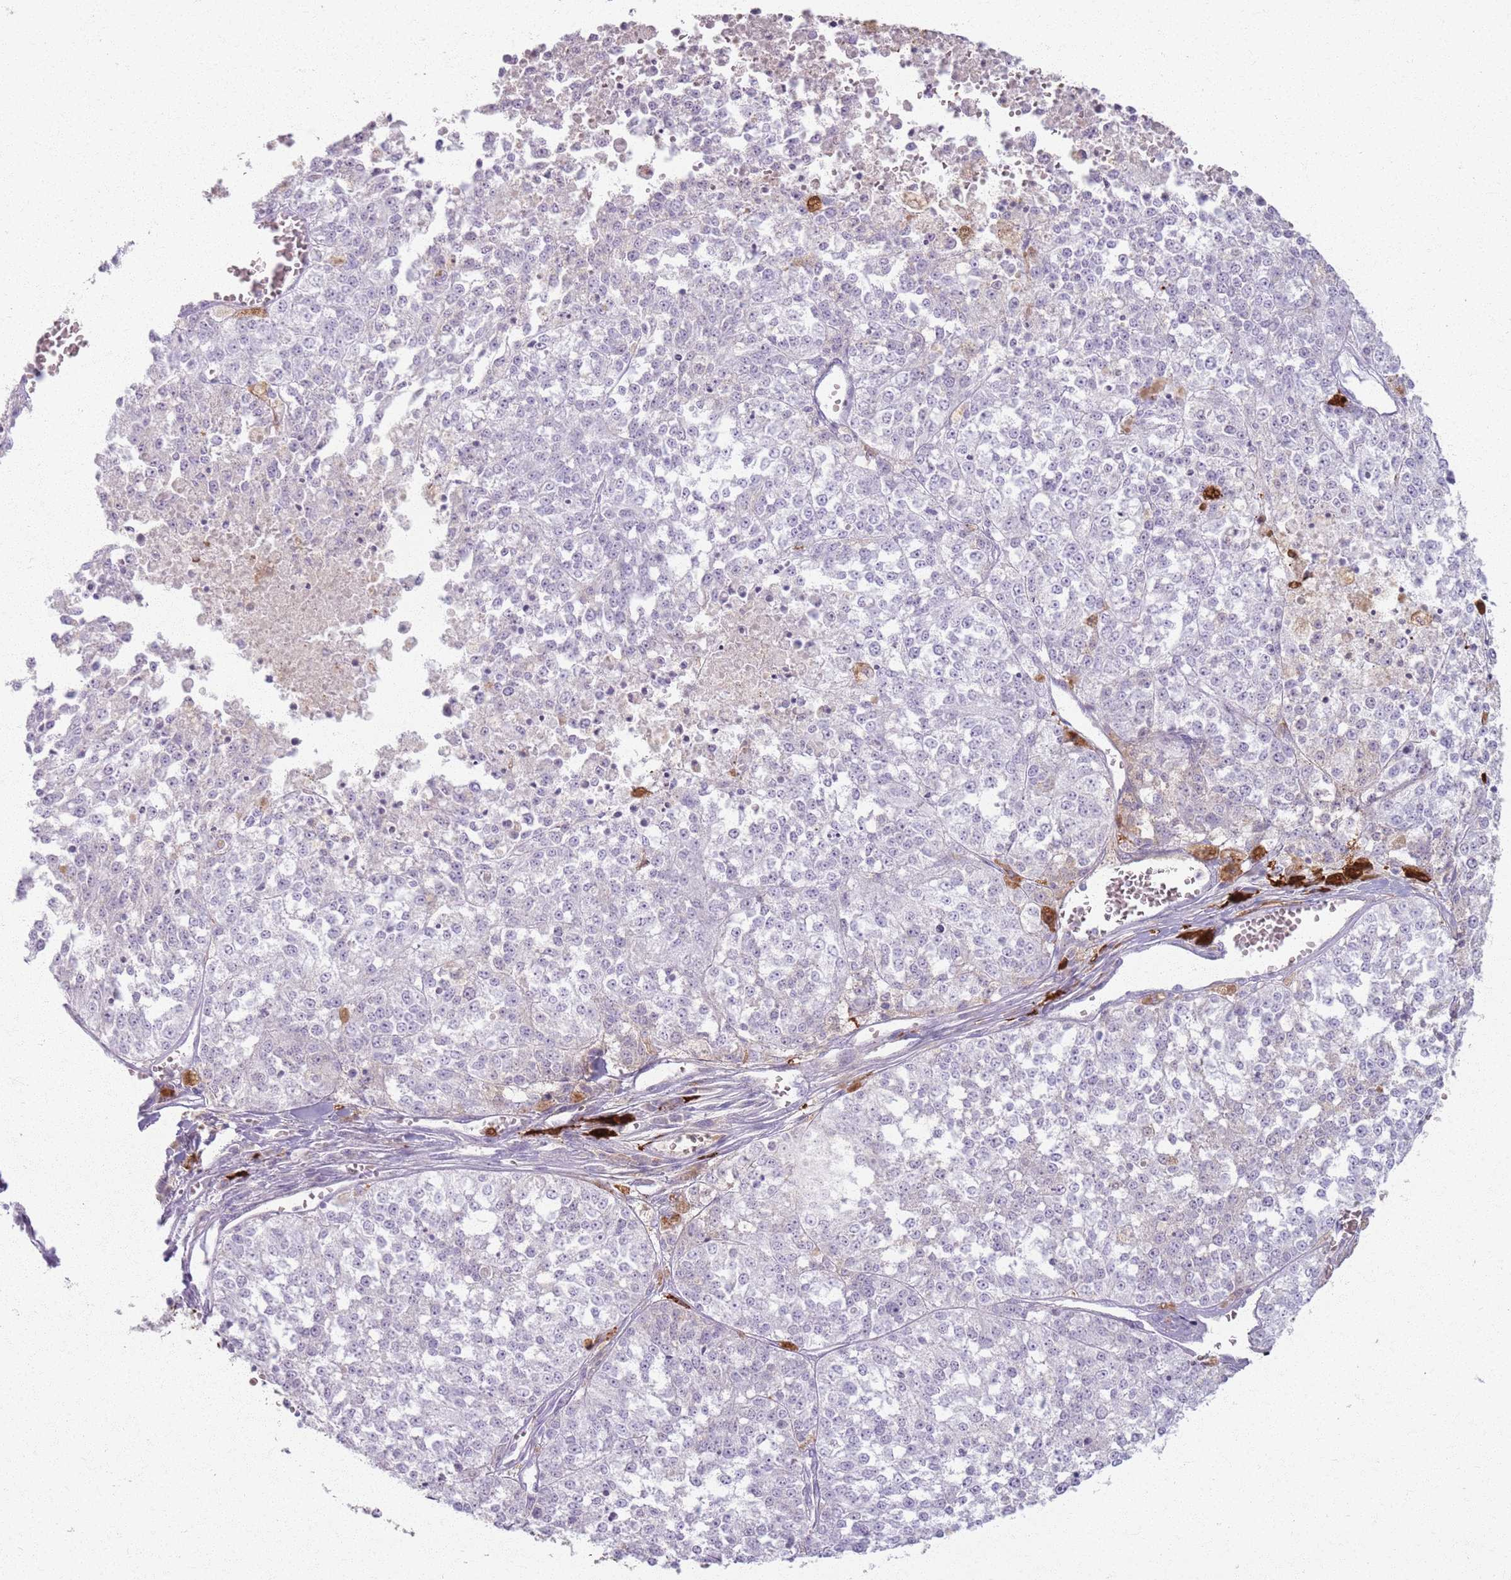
{"staining": {"intensity": "negative", "quantity": "none", "location": "none"}, "tissue": "melanoma", "cell_type": "Tumor cells", "image_type": "cancer", "snomed": [{"axis": "morphology", "description": "Malignant melanoma, NOS"}, {"axis": "topography", "description": "Skin"}], "caption": "IHC of melanoma exhibits no expression in tumor cells.", "gene": "GDPGP1", "patient": {"sex": "female", "age": 64}}